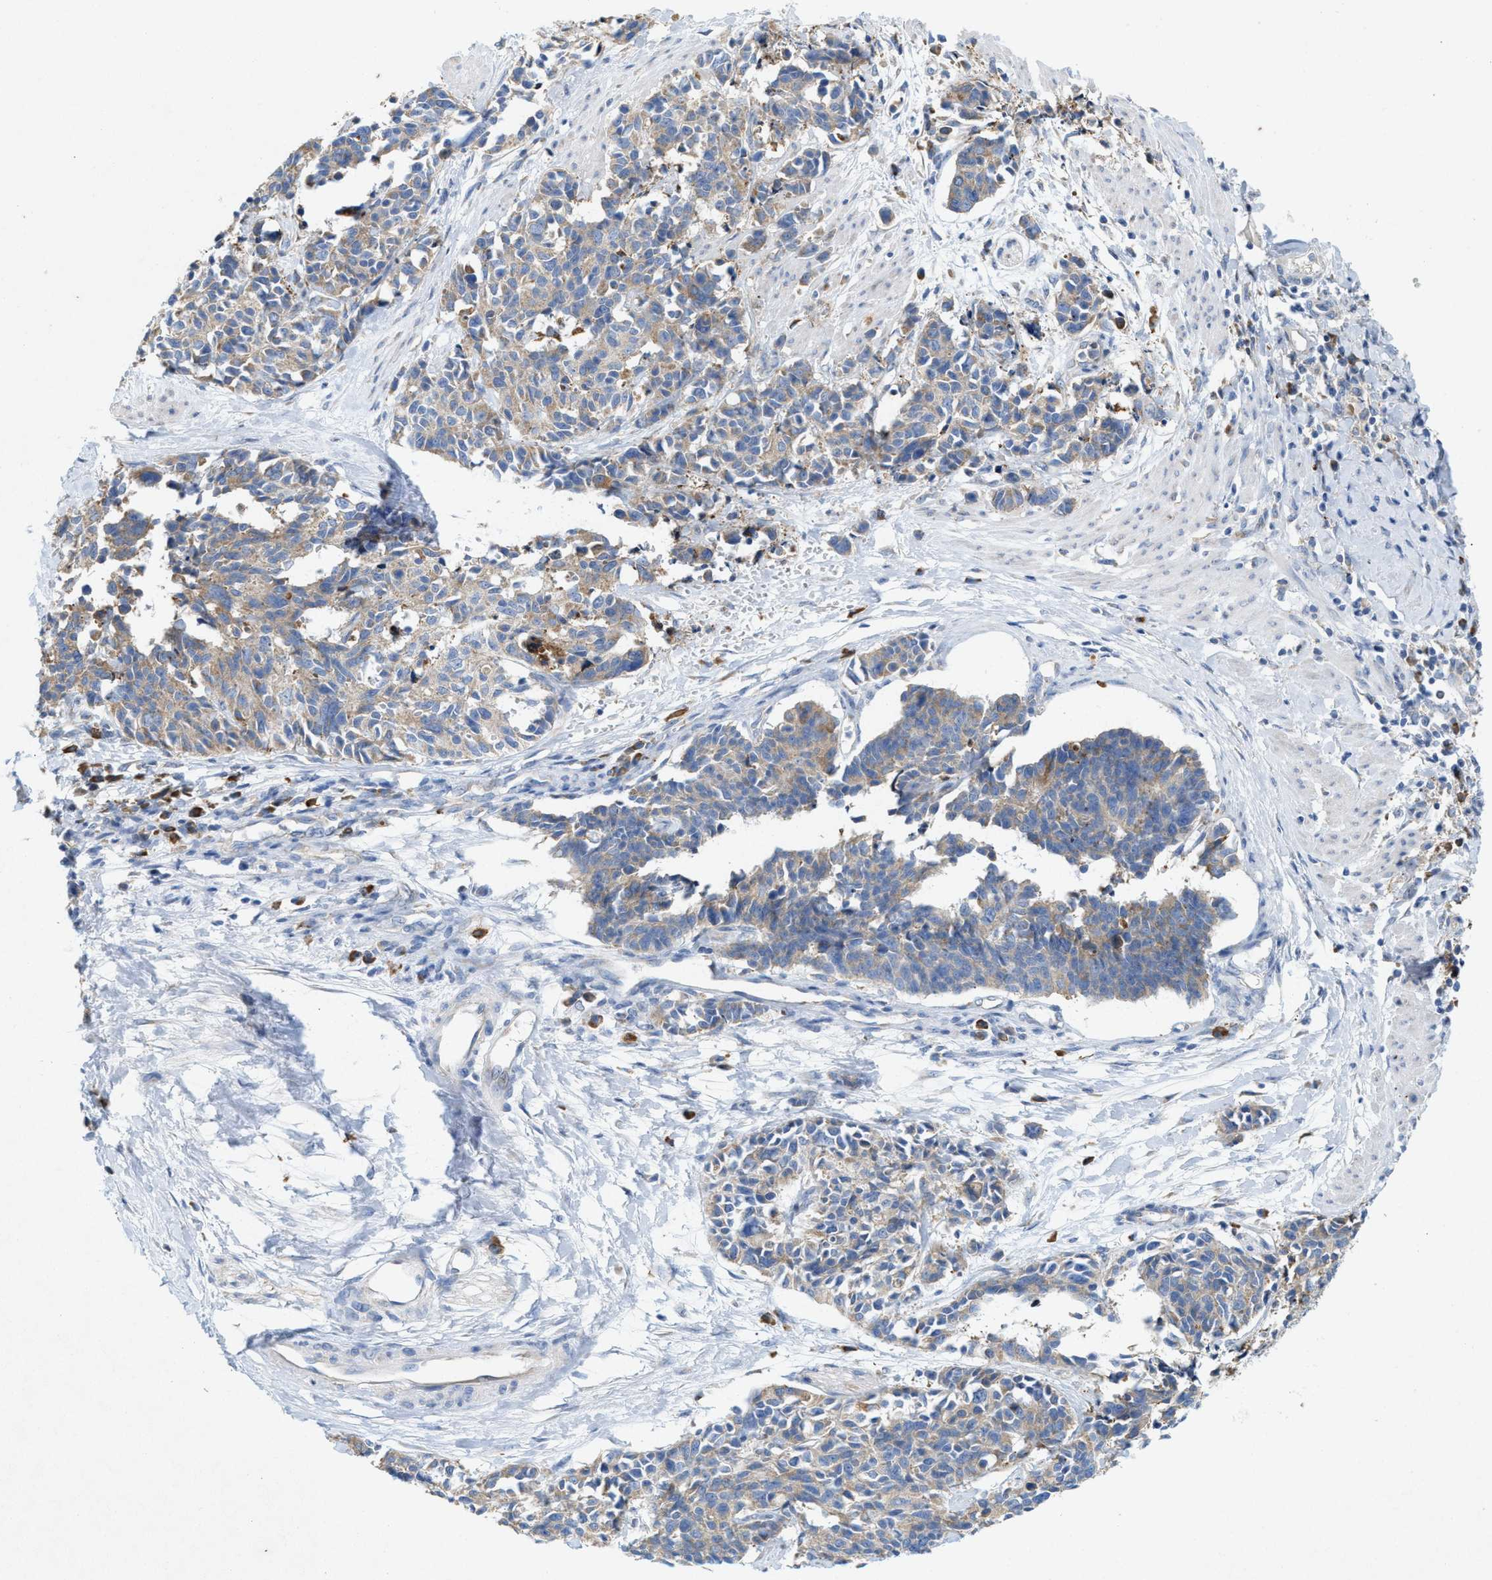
{"staining": {"intensity": "weak", "quantity": "25%-75%", "location": "cytoplasmic/membranous"}, "tissue": "cervical cancer", "cell_type": "Tumor cells", "image_type": "cancer", "snomed": [{"axis": "morphology", "description": "Squamous cell carcinoma, NOS"}, {"axis": "topography", "description": "Cervix"}], "caption": "Weak cytoplasmic/membranous positivity is present in approximately 25%-75% of tumor cells in cervical cancer (squamous cell carcinoma).", "gene": "DYNC2I1", "patient": {"sex": "female", "age": 35}}